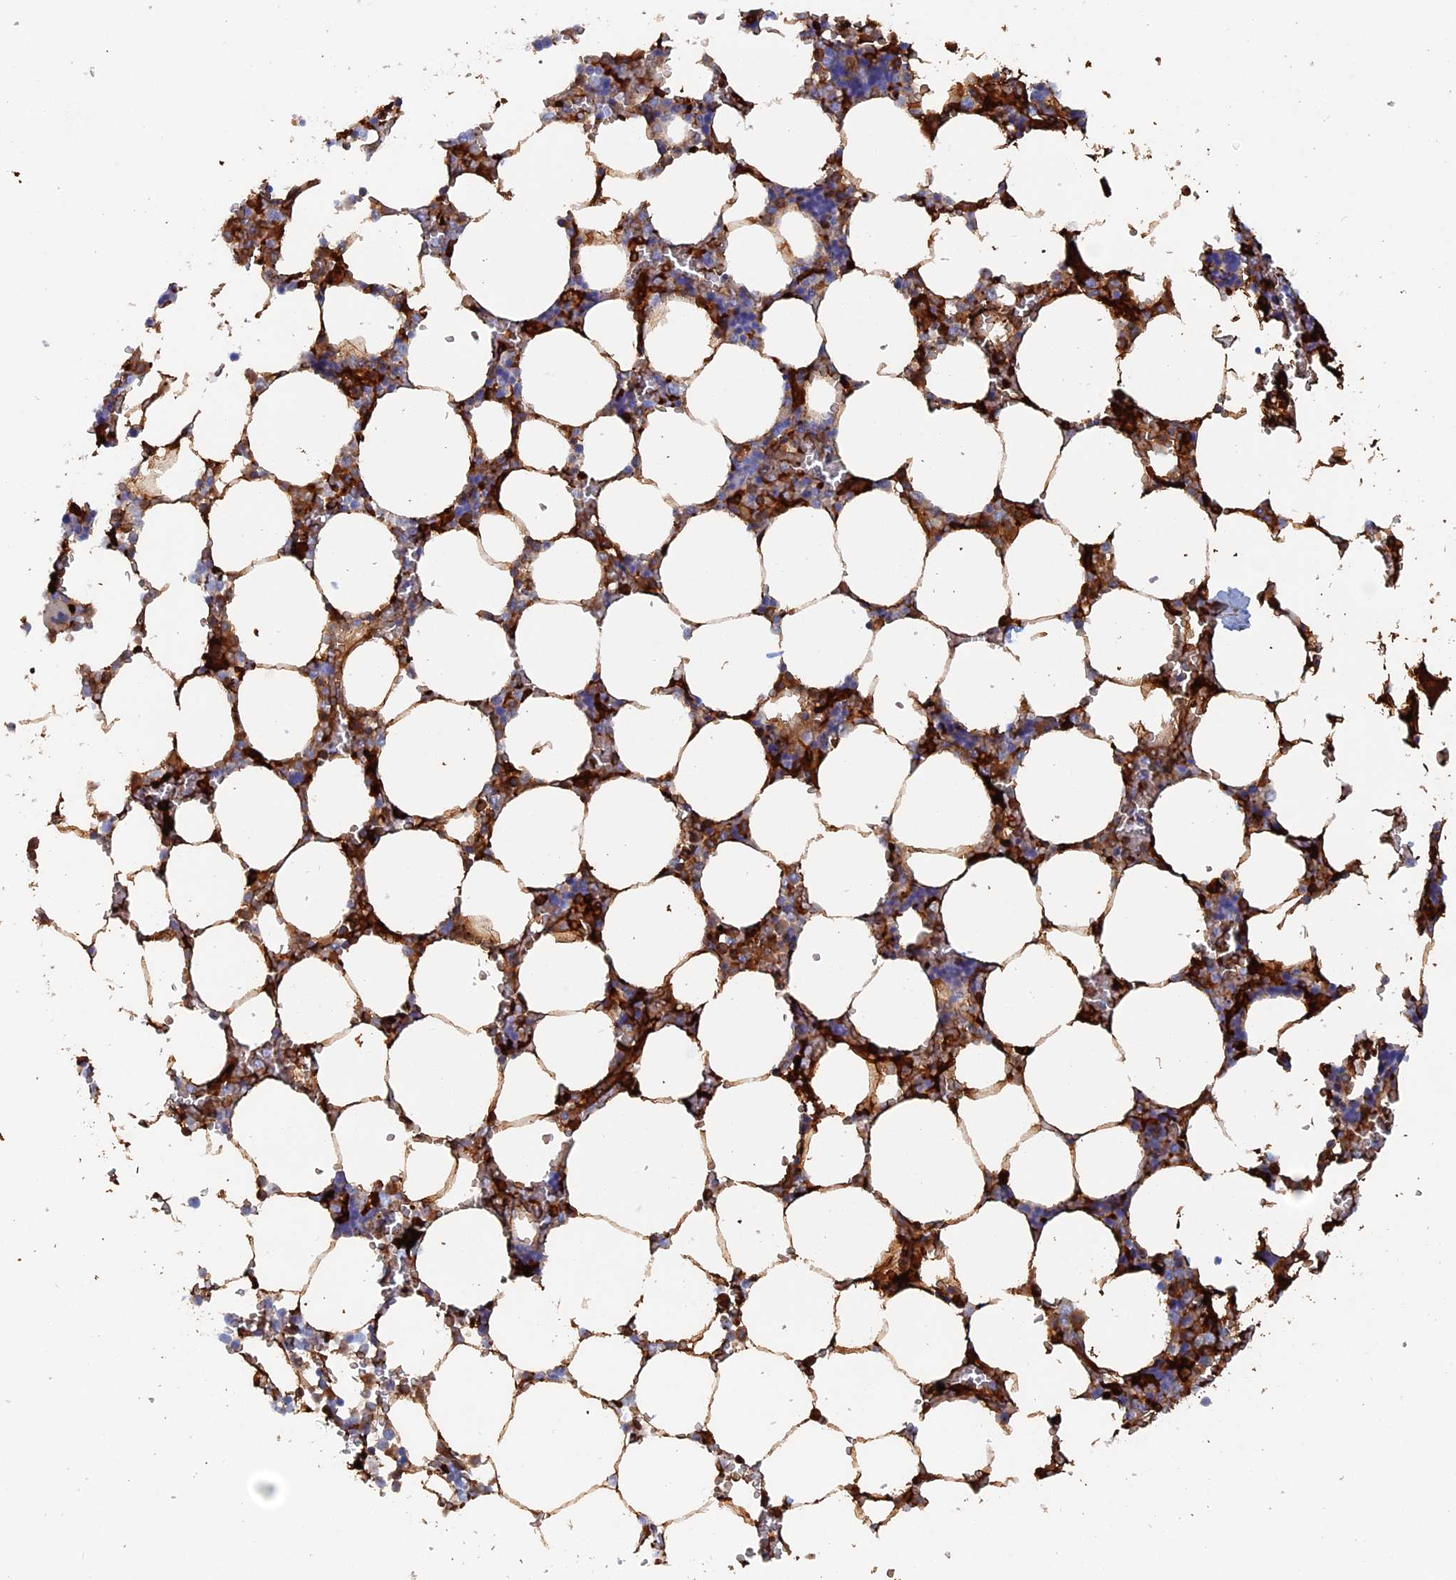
{"staining": {"intensity": "strong", "quantity": "<25%", "location": "cytoplasmic/membranous"}, "tissue": "bone marrow", "cell_type": "Hematopoietic cells", "image_type": "normal", "snomed": [{"axis": "morphology", "description": "Normal tissue, NOS"}, {"axis": "topography", "description": "Bone marrow"}], "caption": "IHC (DAB (3,3'-diaminobenzidine)) staining of unremarkable human bone marrow demonstrates strong cytoplasmic/membranous protein expression in approximately <25% of hematopoietic cells. Immunohistochemistry (ihc) stains the protein of interest in brown and the nuclei are stained blue.", "gene": "COG7", "patient": {"sex": "male", "age": 64}}